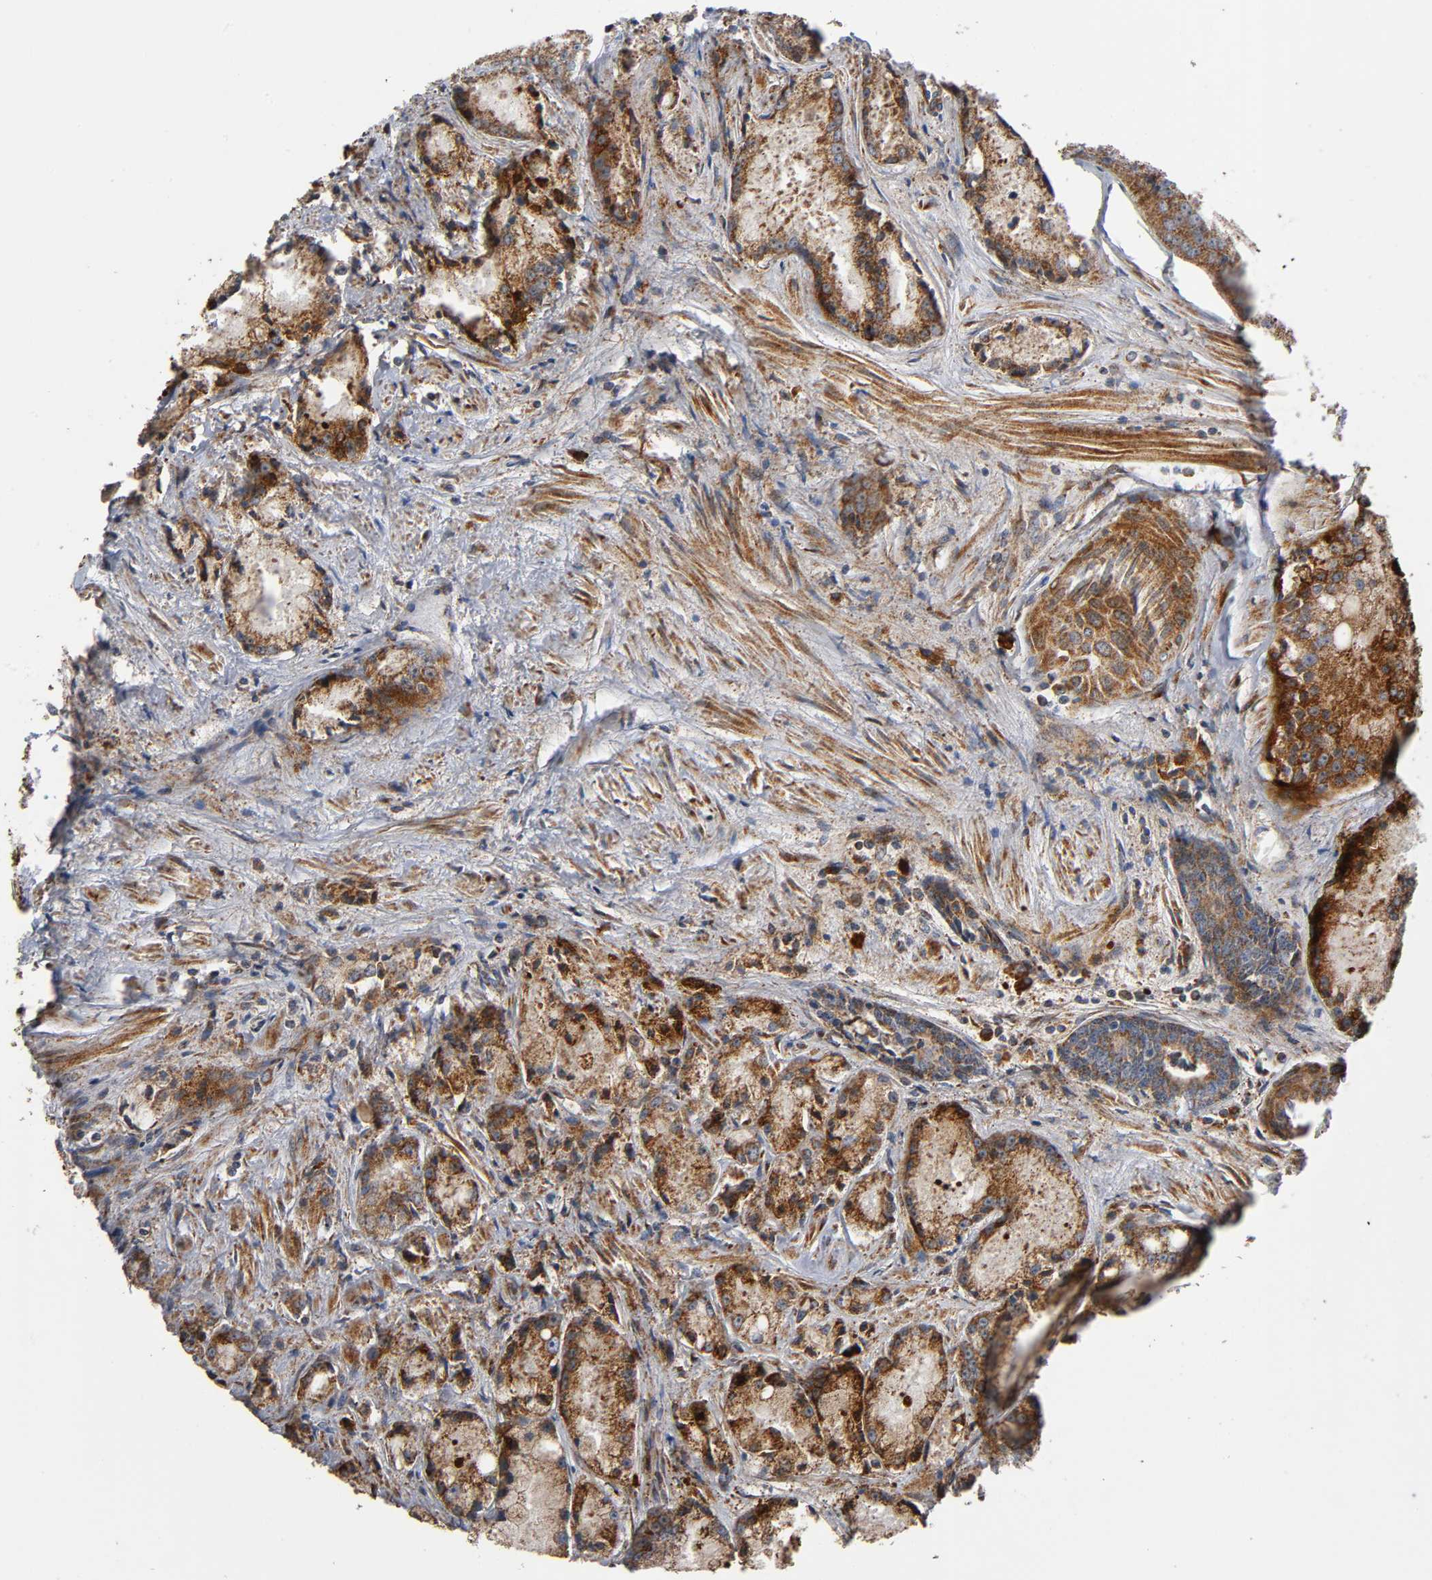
{"staining": {"intensity": "strong", "quantity": "25%-75%", "location": "cytoplasmic/membranous"}, "tissue": "prostate cancer", "cell_type": "Tumor cells", "image_type": "cancer", "snomed": [{"axis": "morphology", "description": "Adenocarcinoma, Low grade"}, {"axis": "topography", "description": "Prostate"}], "caption": "Immunohistochemical staining of prostate cancer demonstrates high levels of strong cytoplasmic/membranous protein positivity in about 25%-75% of tumor cells.", "gene": "MAP3K1", "patient": {"sex": "male", "age": 64}}